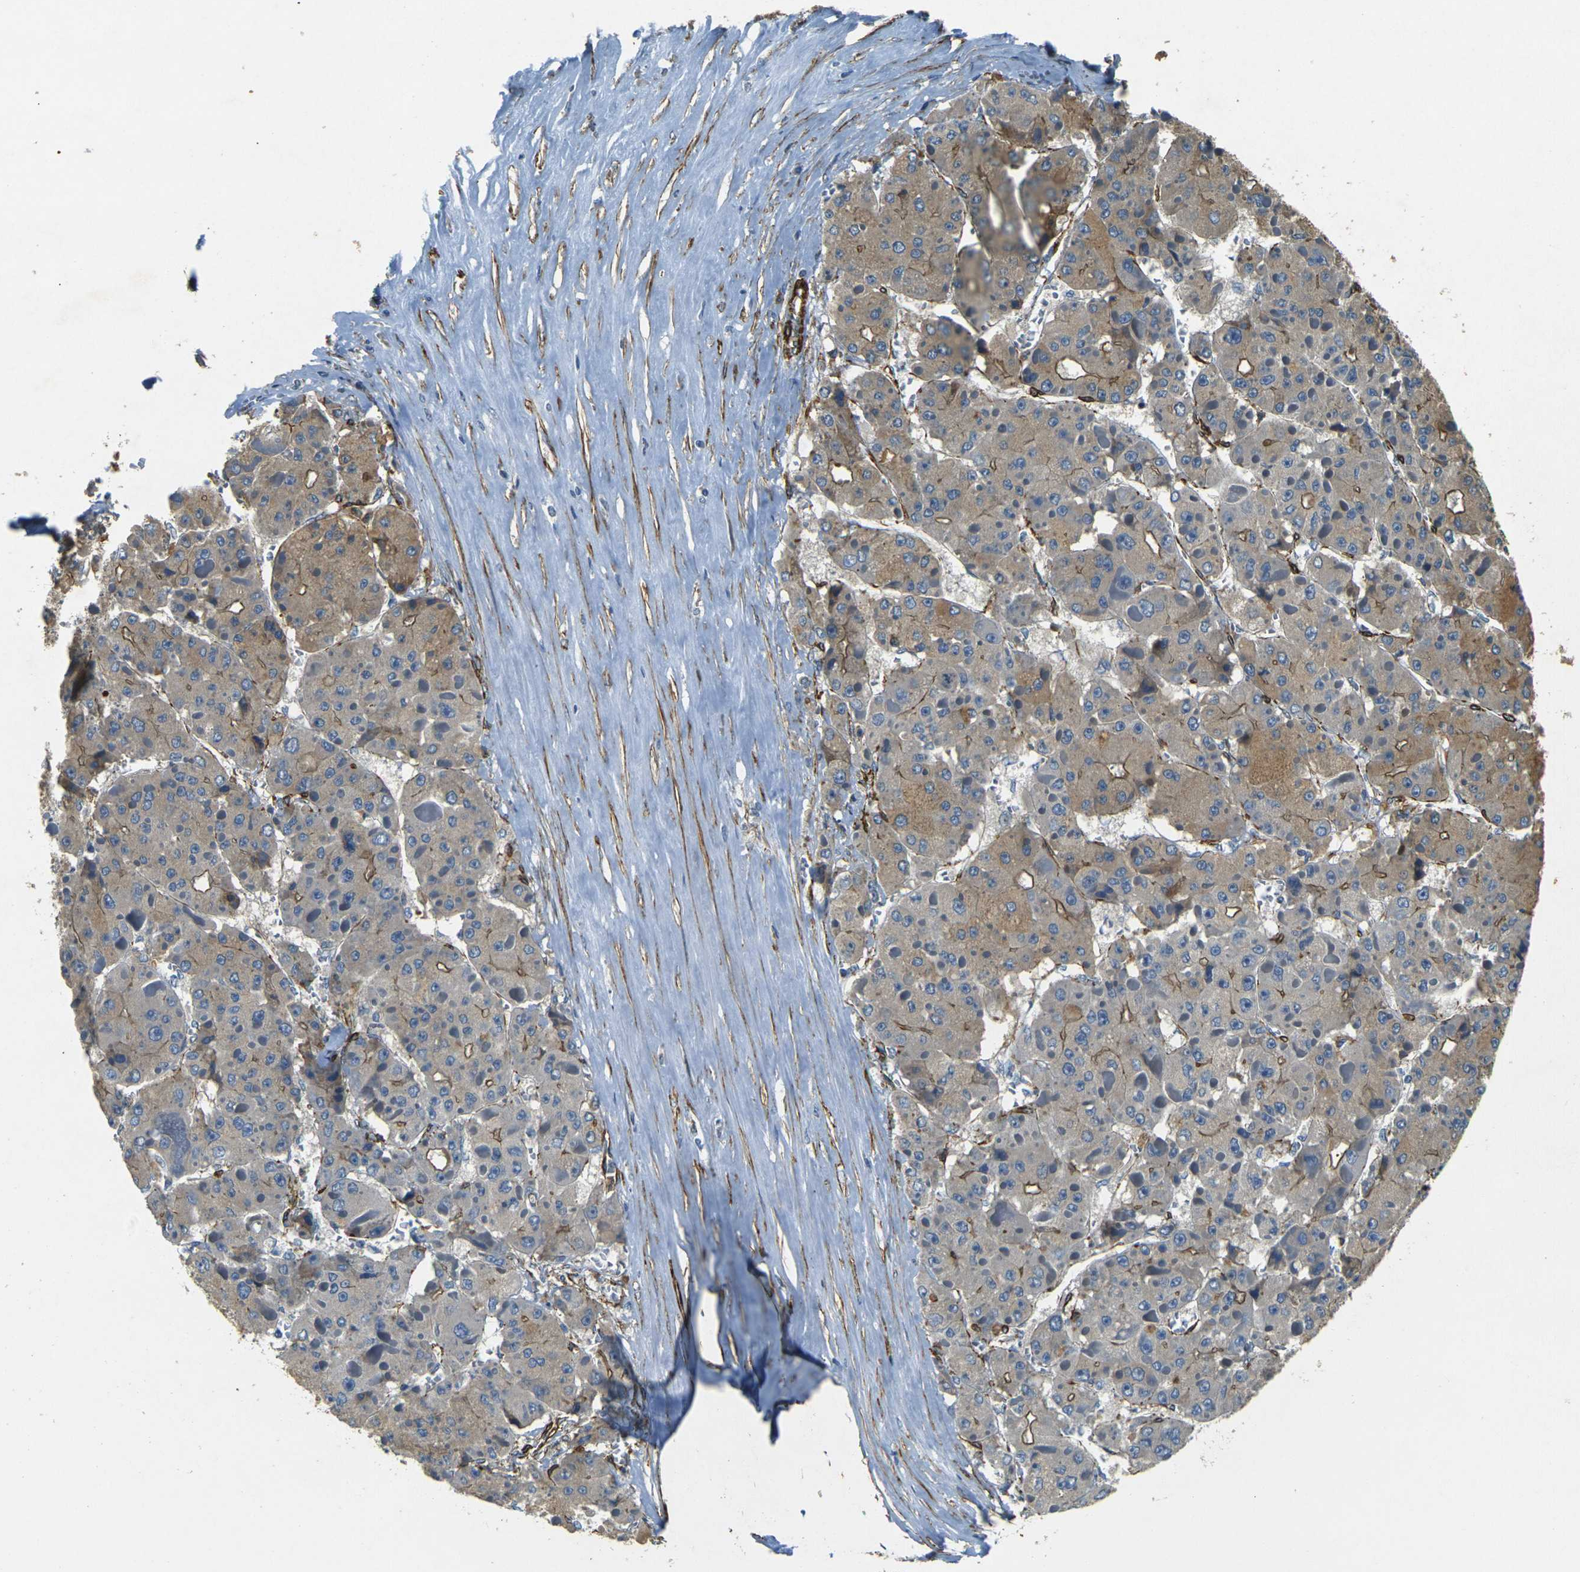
{"staining": {"intensity": "moderate", "quantity": "25%-75%", "location": "cytoplasmic/membranous"}, "tissue": "liver cancer", "cell_type": "Tumor cells", "image_type": "cancer", "snomed": [{"axis": "morphology", "description": "Carcinoma, Hepatocellular, NOS"}, {"axis": "topography", "description": "Liver"}], "caption": "Human hepatocellular carcinoma (liver) stained with a brown dye exhibits moderate cytoplasmic/membranous positive expression in approximately 25%-75% of tumor cells.", "gene": "EPHA7", "patient": {"sex": "female", "age": 73}}